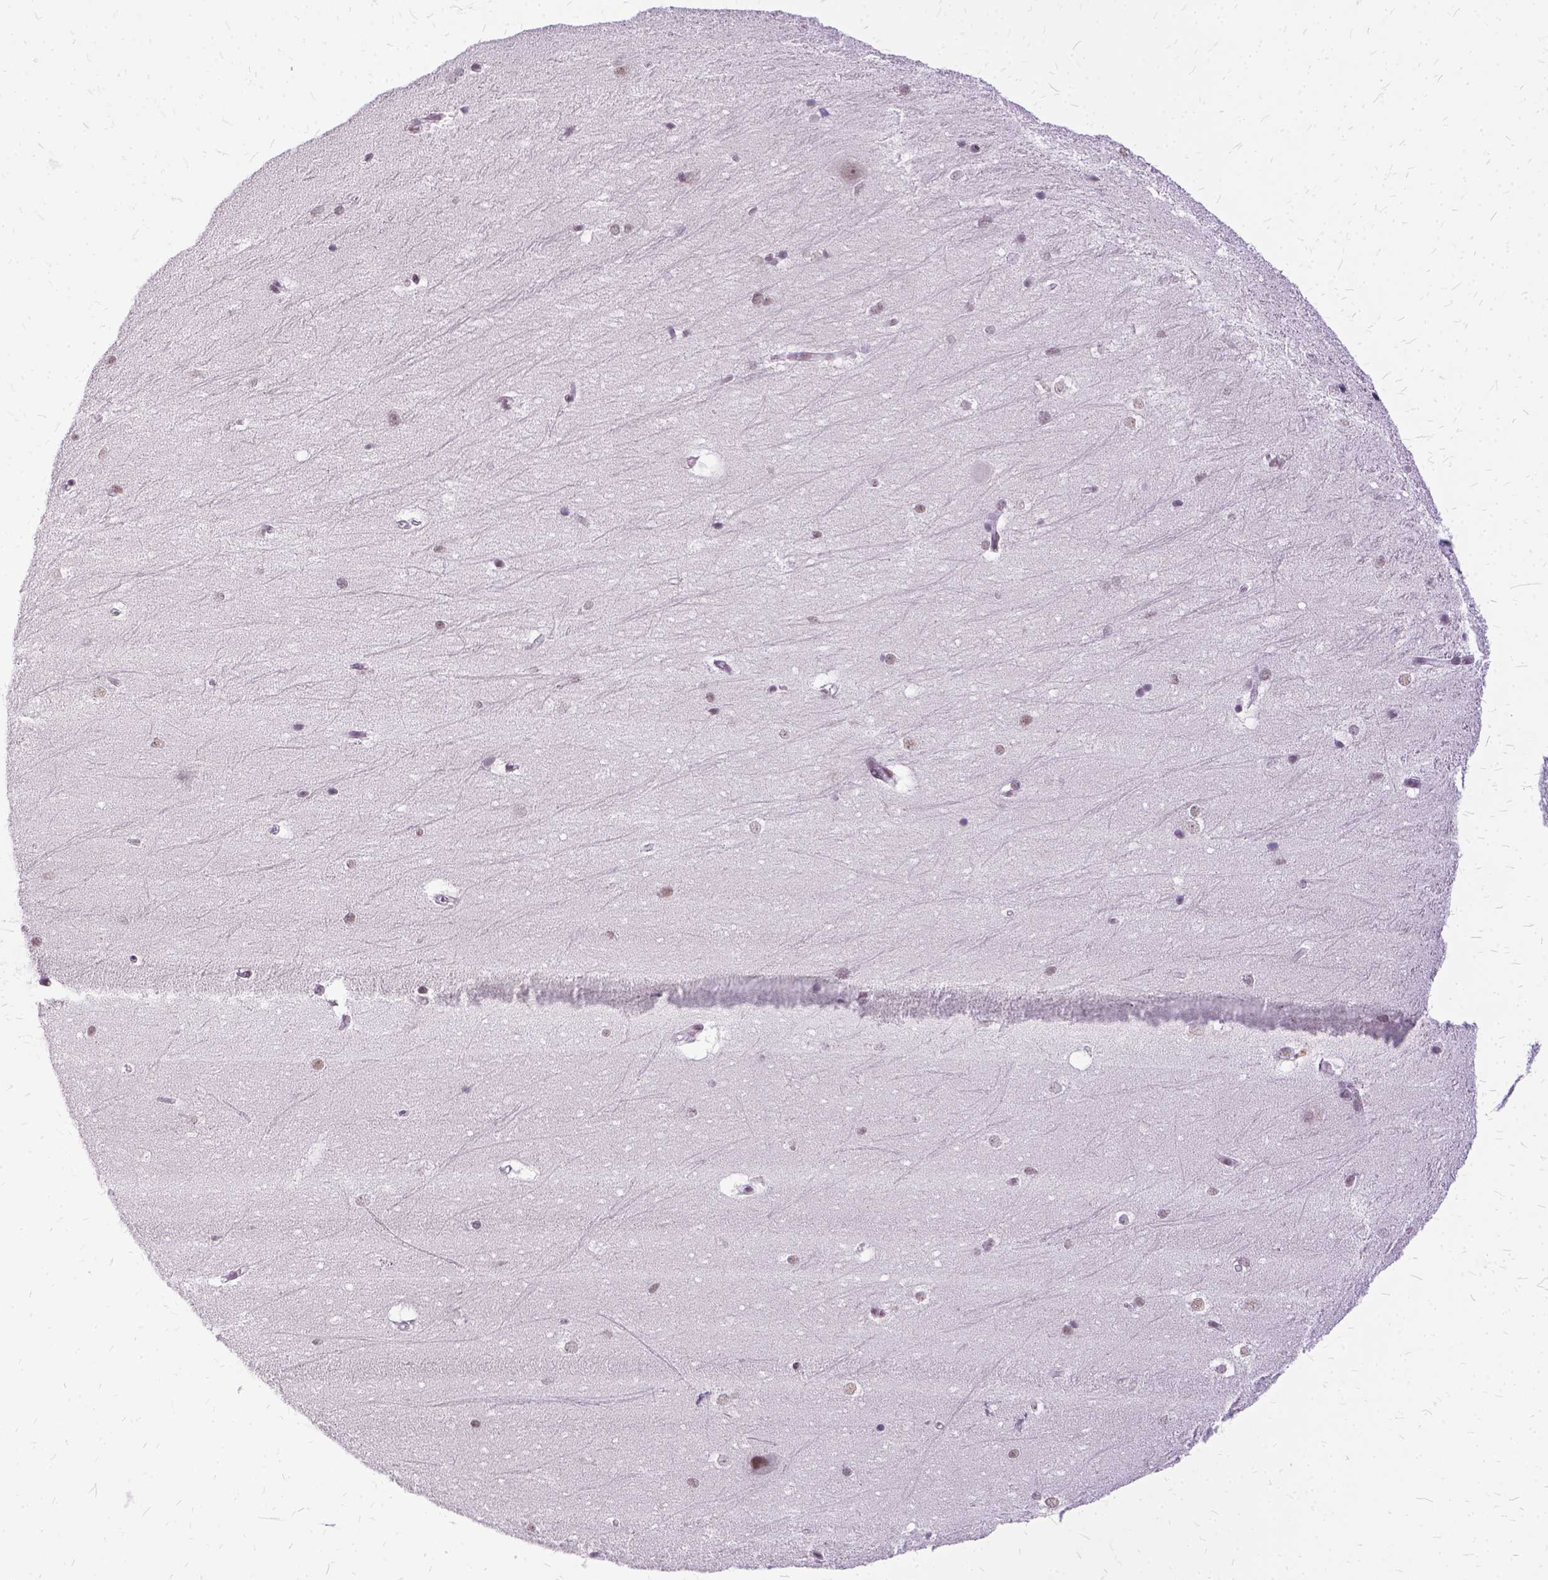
{"staining": {"intensity": "moderate", "quantity": "<25%", "location": "nuclear"}, "tissue": "hippocampus", "cell_type": "Glial cells", "image_type": "normal", "snomed": [{"axis": "morphology", "description": "Normal tissue, NOS"}, {"axis": "topography", "description": "Cerebral cortex"}, {"axis": "topography", "description": "Hippocampus"}], "caption": "Immunohistochemical staining of benign human hippocampus exhibits <25% levels of moderate nuclear protein expression in approximately <25% of glial cells.", "gene": "SETD1A", "patient": {"sex": "female", "age": 19}}